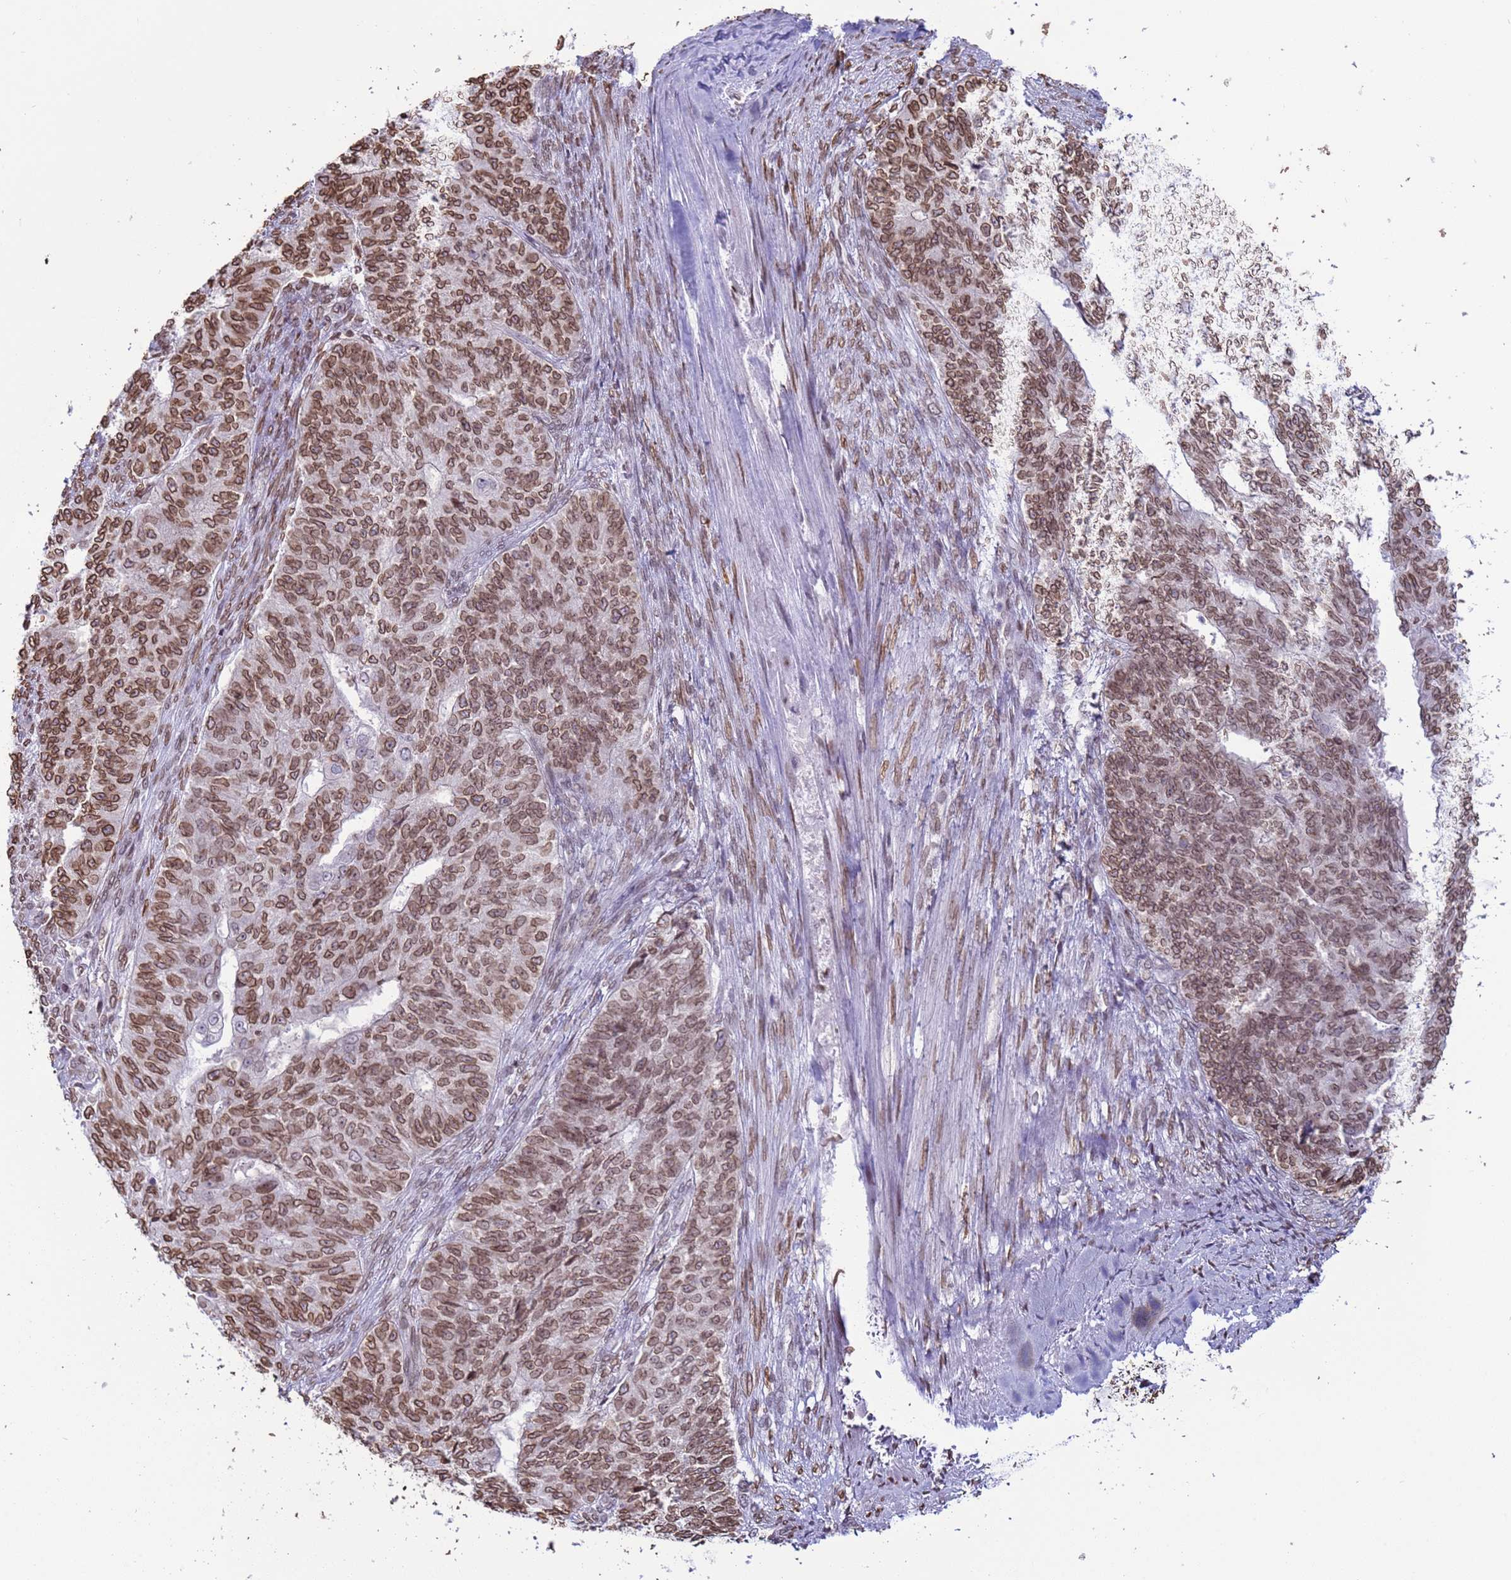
{"staining": {"intensity": "moderate", "quantity": ">75%", "location": "cytoplasmic/membranous,nuclear"}, "tissue": "endometrial cancer", "cell_type": "Tumor cells", "image_type": "cancer", "snomed": [{"axis": "morphology", "description": "Adenocarcinoma, NOS"}, {"axis": "topography", "description": "Endometrium"}], "caption": "Moderate cytoplasmic/membranous and nuclear expression is appreciated in approximately >75% of tumor cells in endometrial cancer (adenocarcinoma).", "gene": "DHX37", "patient": {"sex": "female", "age": 32}}